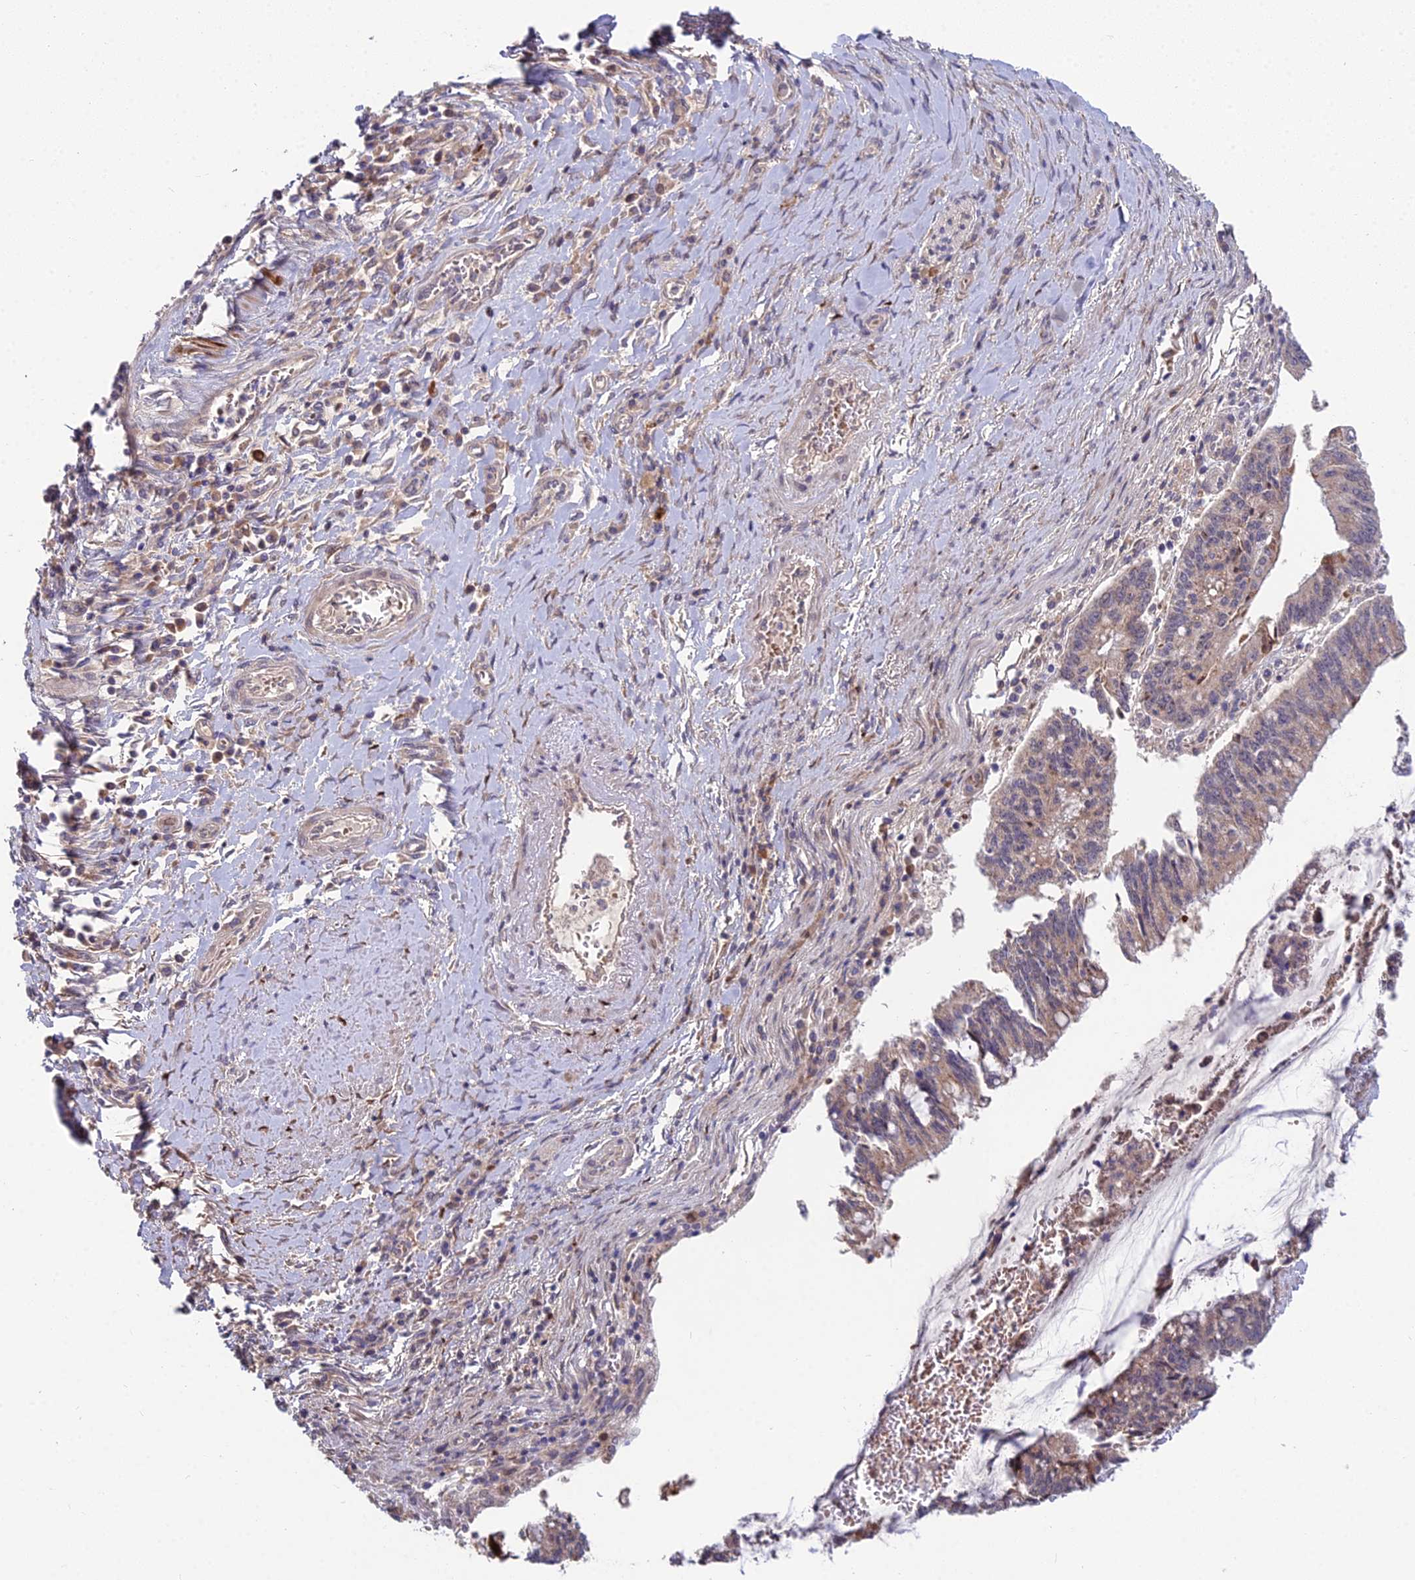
{"staining": {"intensity": "weak", "quantity": ">75%", "location": "cytoplasmic/membranous"}, "tissue": "pancreatic cancer", "cell_type": "Tumor cells", "image_type": "cancer", "snomed": [{"axis": "morphology", "description": "Adenocarcinoma, NOS"}, {"axis": "topography", "description": "Pancreas"}], "caption": "This is an image of IHC staining of pancreatic cancer (adenocarcinoma), which shows weak positivity in the cytoplasmic/membranous of tumor cells.", "gene": "WDR43", "patient": {"sex": "female", "age": 50}}